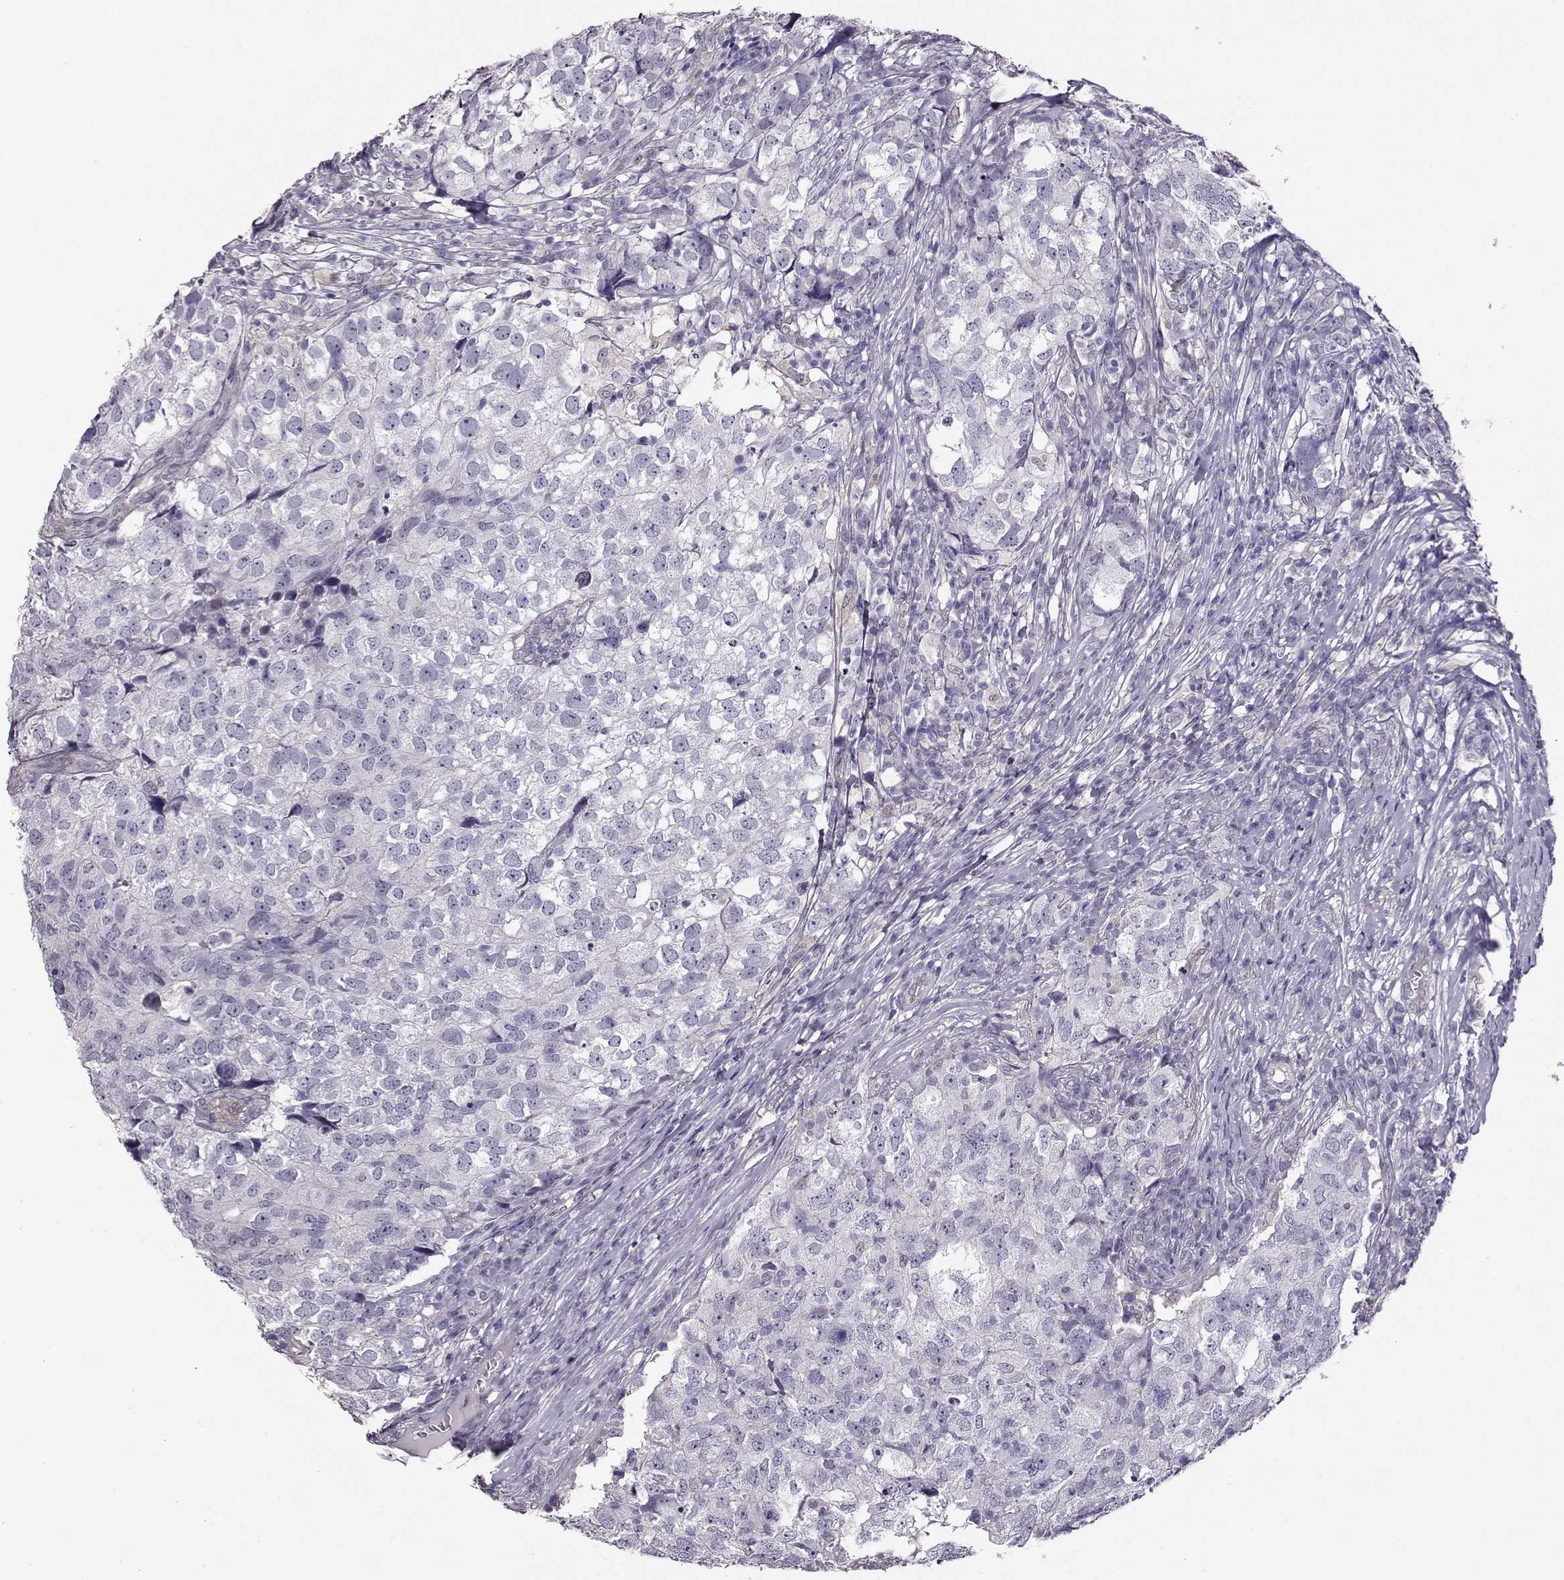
{"staining": {"intensity": "negative", "quantity": "none", "location": "none"}, "tissue": "breast cancer", "cell_type": "Tumor cells", "image_type": "cancer", "snomed": [{"axis": "morphology", "description": "Duct carcinoma"}, {"axis": "topography", "description": "Breast"}], "caption": "Breast cancer stained for a protein using immunohistochemistry exhibits no expression tumor cells.", "gene": "CCR8", "patient": {"sex": "female", "age": 30}}